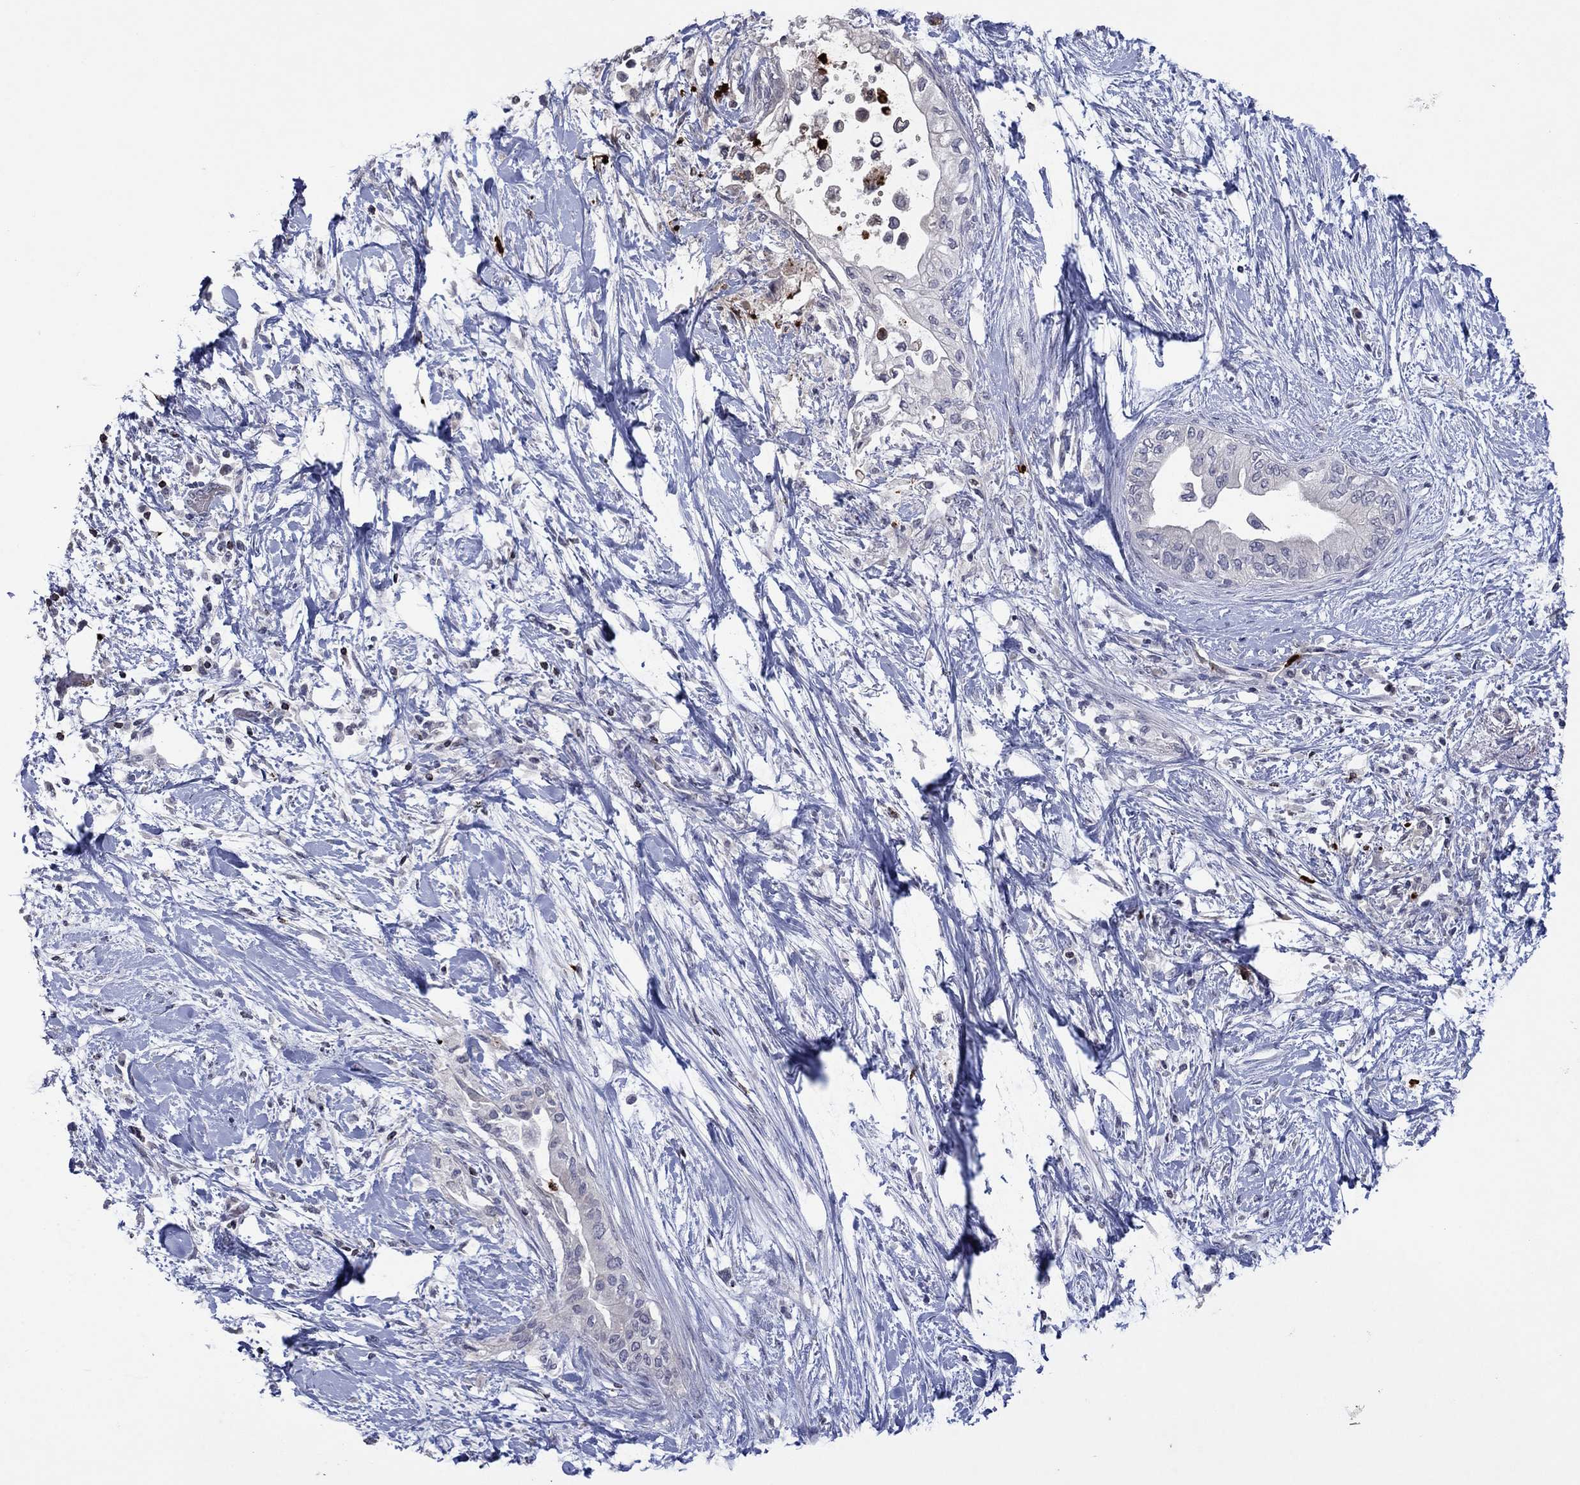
{"staining": {"intensity": "negative", "quantity": "none", "location": "none"}, "tissue": "pancreatic cancer", "cell_type": "Tumor cells", "image_type": "cancer", "snomed": [{"axis": "morphology", "description": "Normal tissue, NOS"}, {"axis": "morphology", "description": "Adenocarcinoma, NOS"}, {"axis": "topography", "description": "Pancreas"}, {"axis": "topography", "description": "Duodenum"}], "caption": "High power microscopy micrograph of an IHC histopathology image of pancreatic adenocarcinoma, revealing no significant staining in tumor cells. The staining was performed using DAB to visualize the protein expression in brown, while the nuclei were stained in blue with hematoxylin (Magnification: 20x).", "gene": "CCL5", "patient": {"sex": "female", "age": 60}}